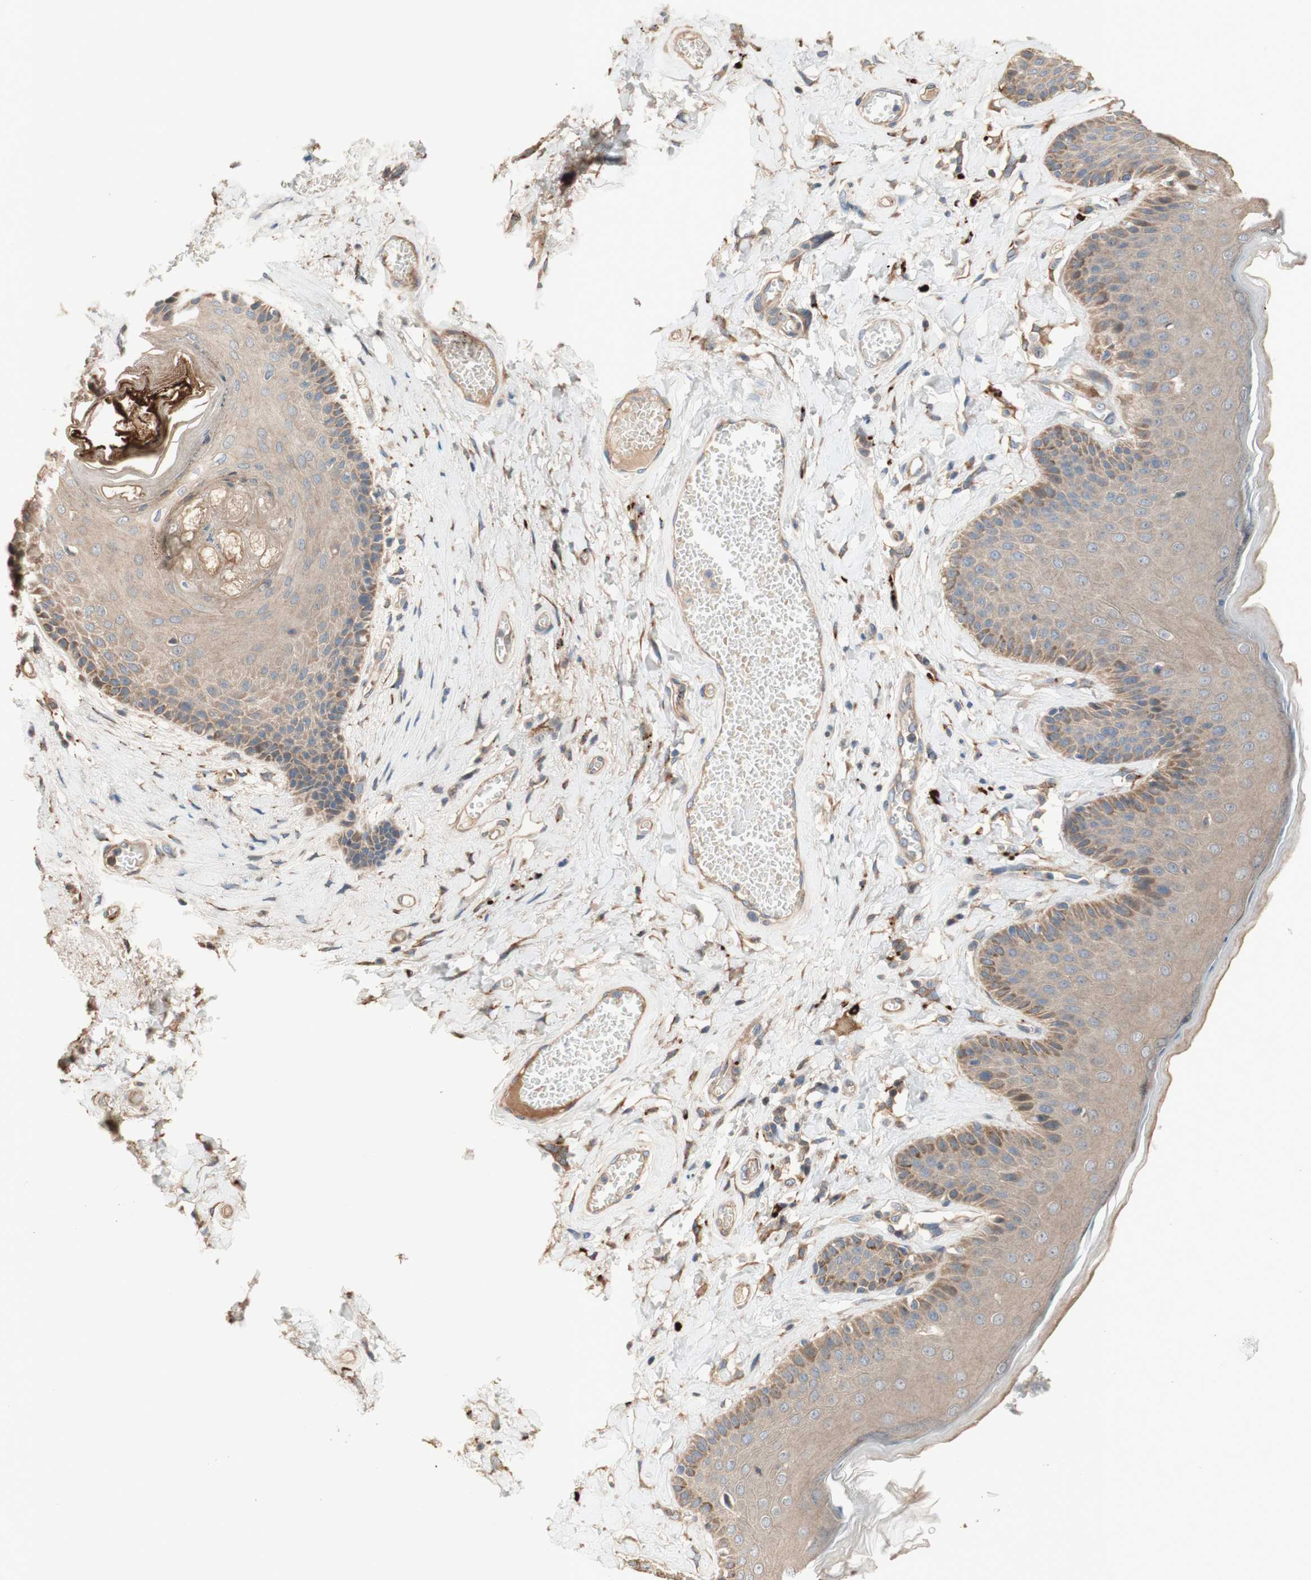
{"staining": {"intensity": "weak", "quantity": ">75%", "location": "cytoplasmic/membranous"}, "tissue": "skin", "cell_type": "Epidermal cells", "image_type": "normal", "snomed": [{"axis": "morphology", "description": "Normal tissue, NOS"}, {"axis": "topography", "description": "Anal"}], "caption": "High-power microscopy captured an immunohistochemistry (IHC) image of benign skin, revealing weak cytoplasmic/membranous staining in approximately >75% of epidermal cells. The staining is performed using DAB (3,3'-diaminobenzidine) brown chromogen to label protein expression. The nuclei are counter-stained blue using hematoxylin.", "gene": "PTPN21", "patient": {"sex": "male", "age": 69}}